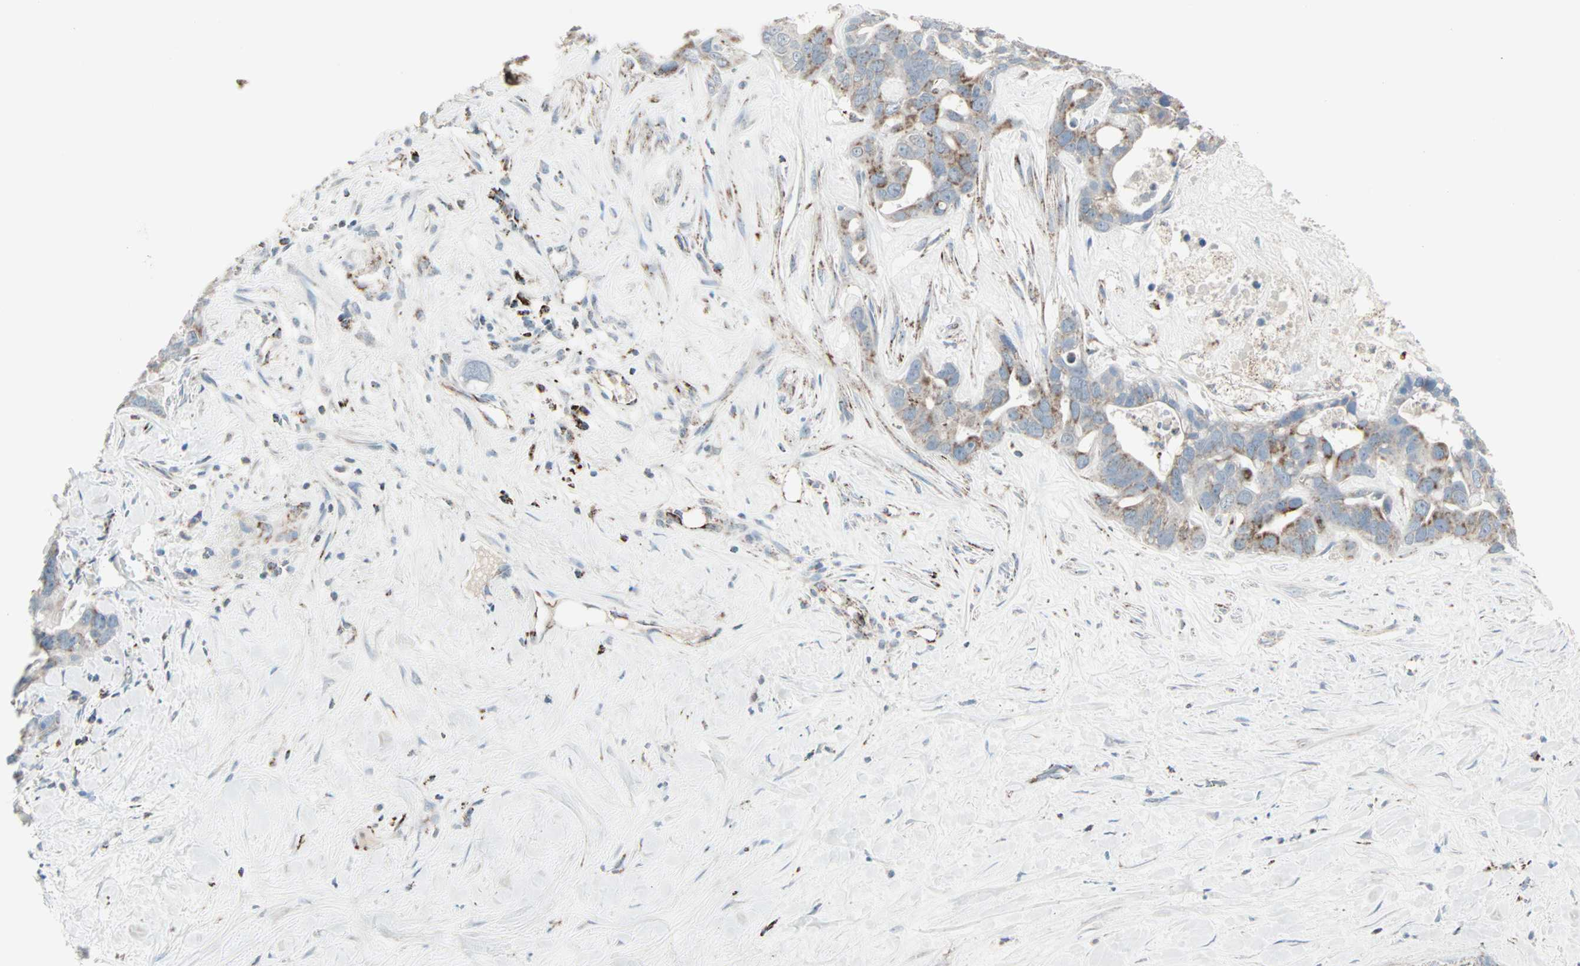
{"staining": {"intensity": "moderate", "quantity": "25%-75%", "location": "cytoplasmic/membranous"}, "tissue": "liver cancer", "cell_type": "Tumor cells", "image_type": "cancer", "snomed": [{"axis": "morphology", "description": "Cholangiocarcinoma"}, {"axis": "topography", "description": "Liver"}], "caption": "Immunohistochemical staining of human liver cancer displays moderate cytoplasmic/membranous protein staining in approximately 25%-75% of tumor cells.", "gene": "IDH2", "patient": {"sex": "female", "age": 65}}